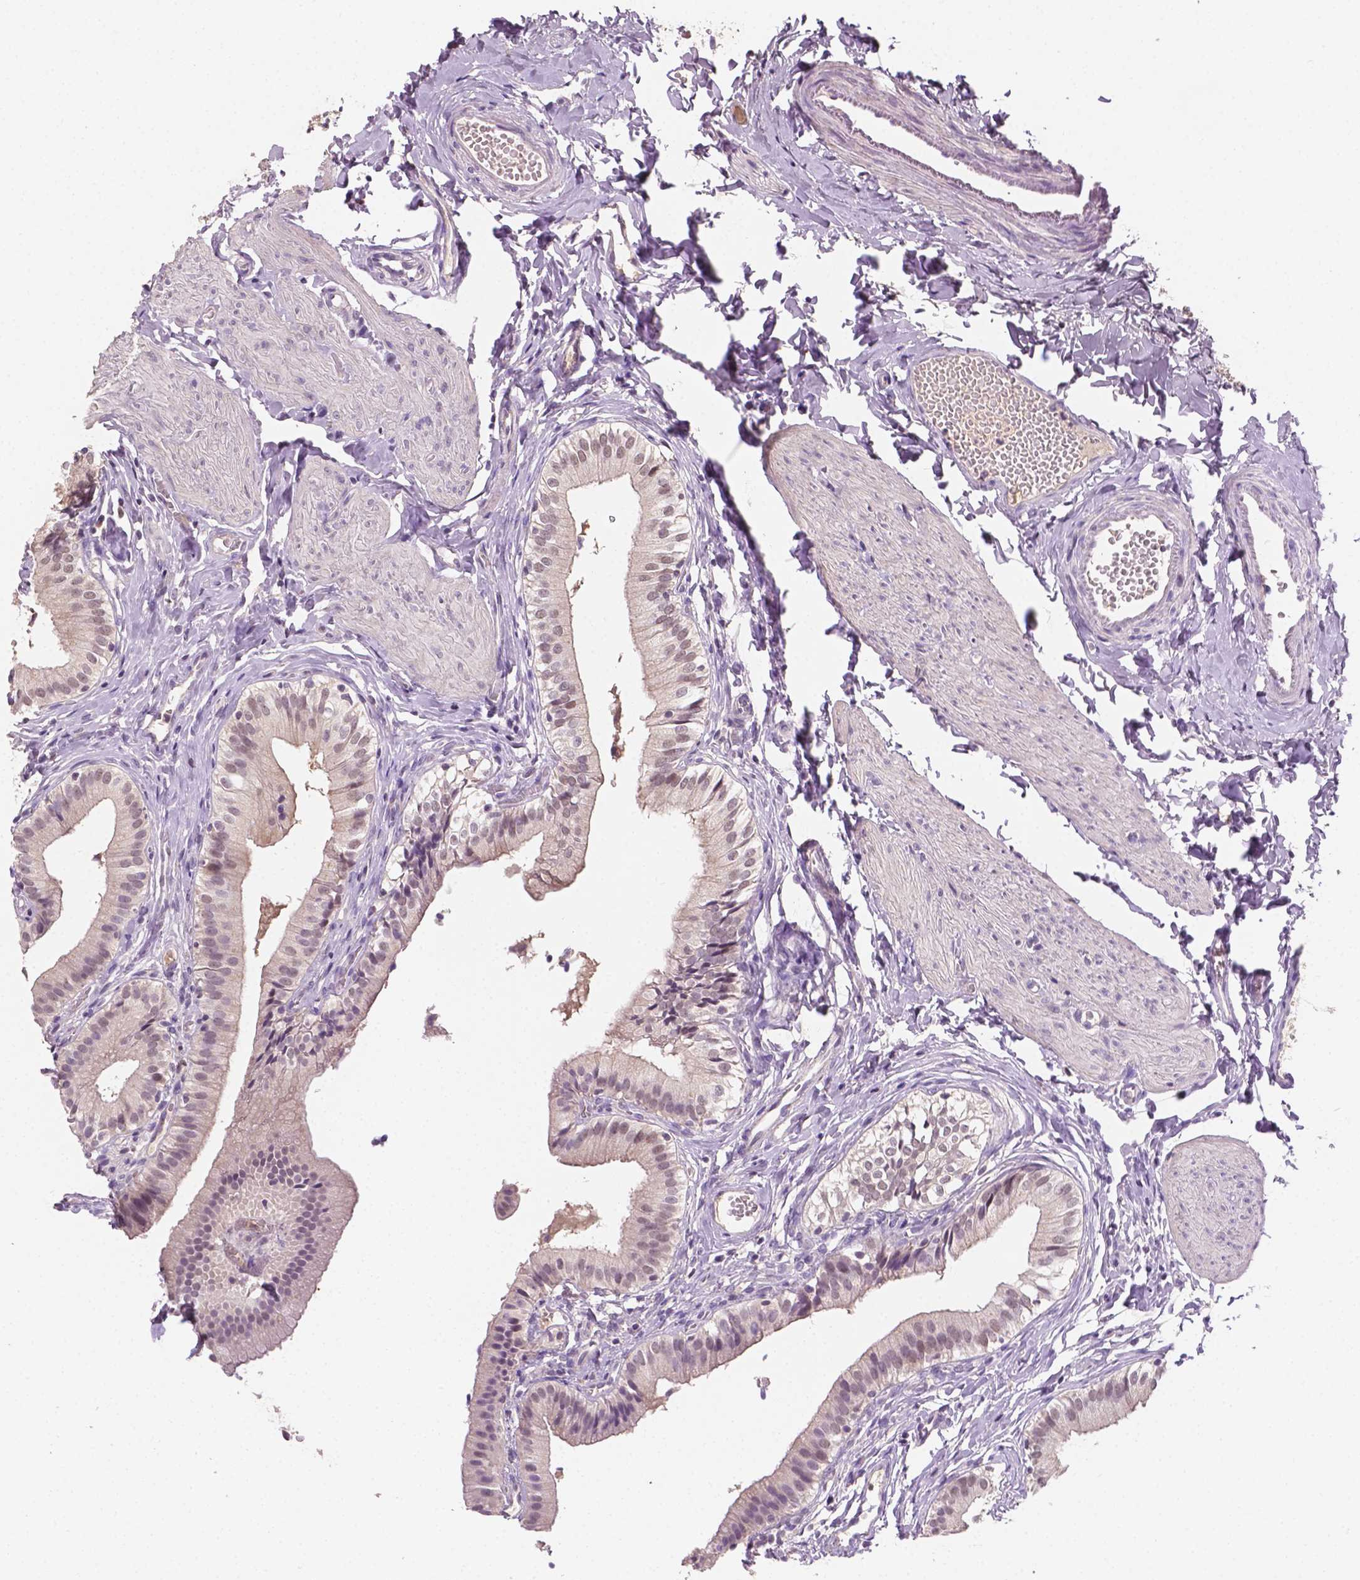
{"staining": {"intensity": "weak", "quantity": "25%-75%", "location": "nuclear"}, "tissue": "gallbladder", "cell_type": "Glandular cells", "image_type": "normal", "snomed": [{"axis": "morphology", "description": "Normal tissue, NOS"}, {"axis": "topography", "description": "Gallbladder"}], "caption": "Protein expression analysis of unremarkable gallbladder shows weak nuclear positivity in about 25%-75% of glandular cells. (Brightfield microscopy of DAB IHC at high magnification).", "gene": "MROH6", "patient": {"sex": "female", "age": 47}}